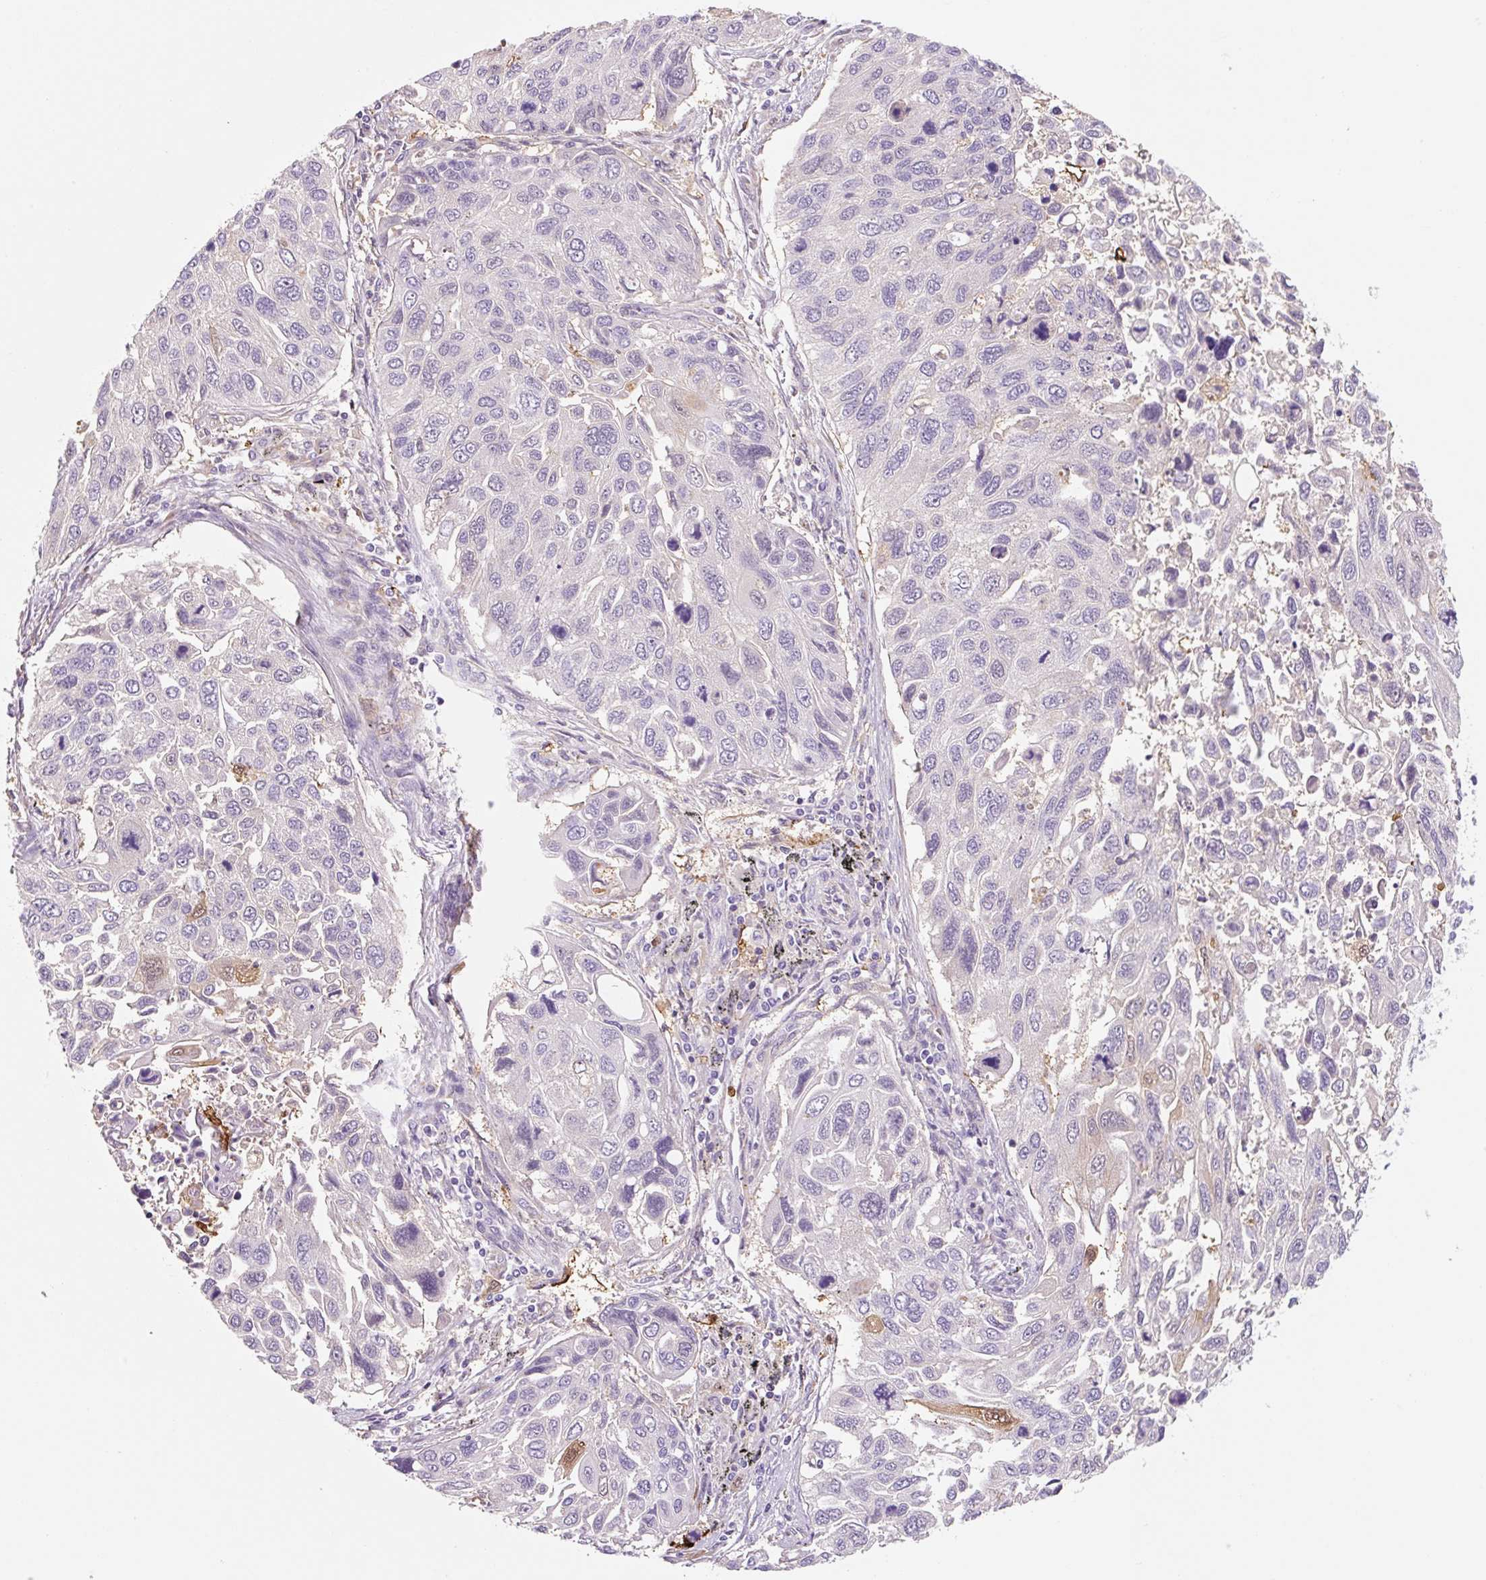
{"staining": {"intensity": "negative", "quantity": "none", "location": "none"}, "tissue": "lung cancer", "cell_type": "Tumor cells", "image_type": "cancer", "snomed": [{"axis": "morphology", "description": "Squamous cell carcinoma, NOS"}, {"axis": "topography", "description": "Lung"}], "caption": "The micrograph exhibits no significant staining in tumor cells of lung cancer.", "gene": "FABP5", "patient": {"sex": "male", "age": 62}}